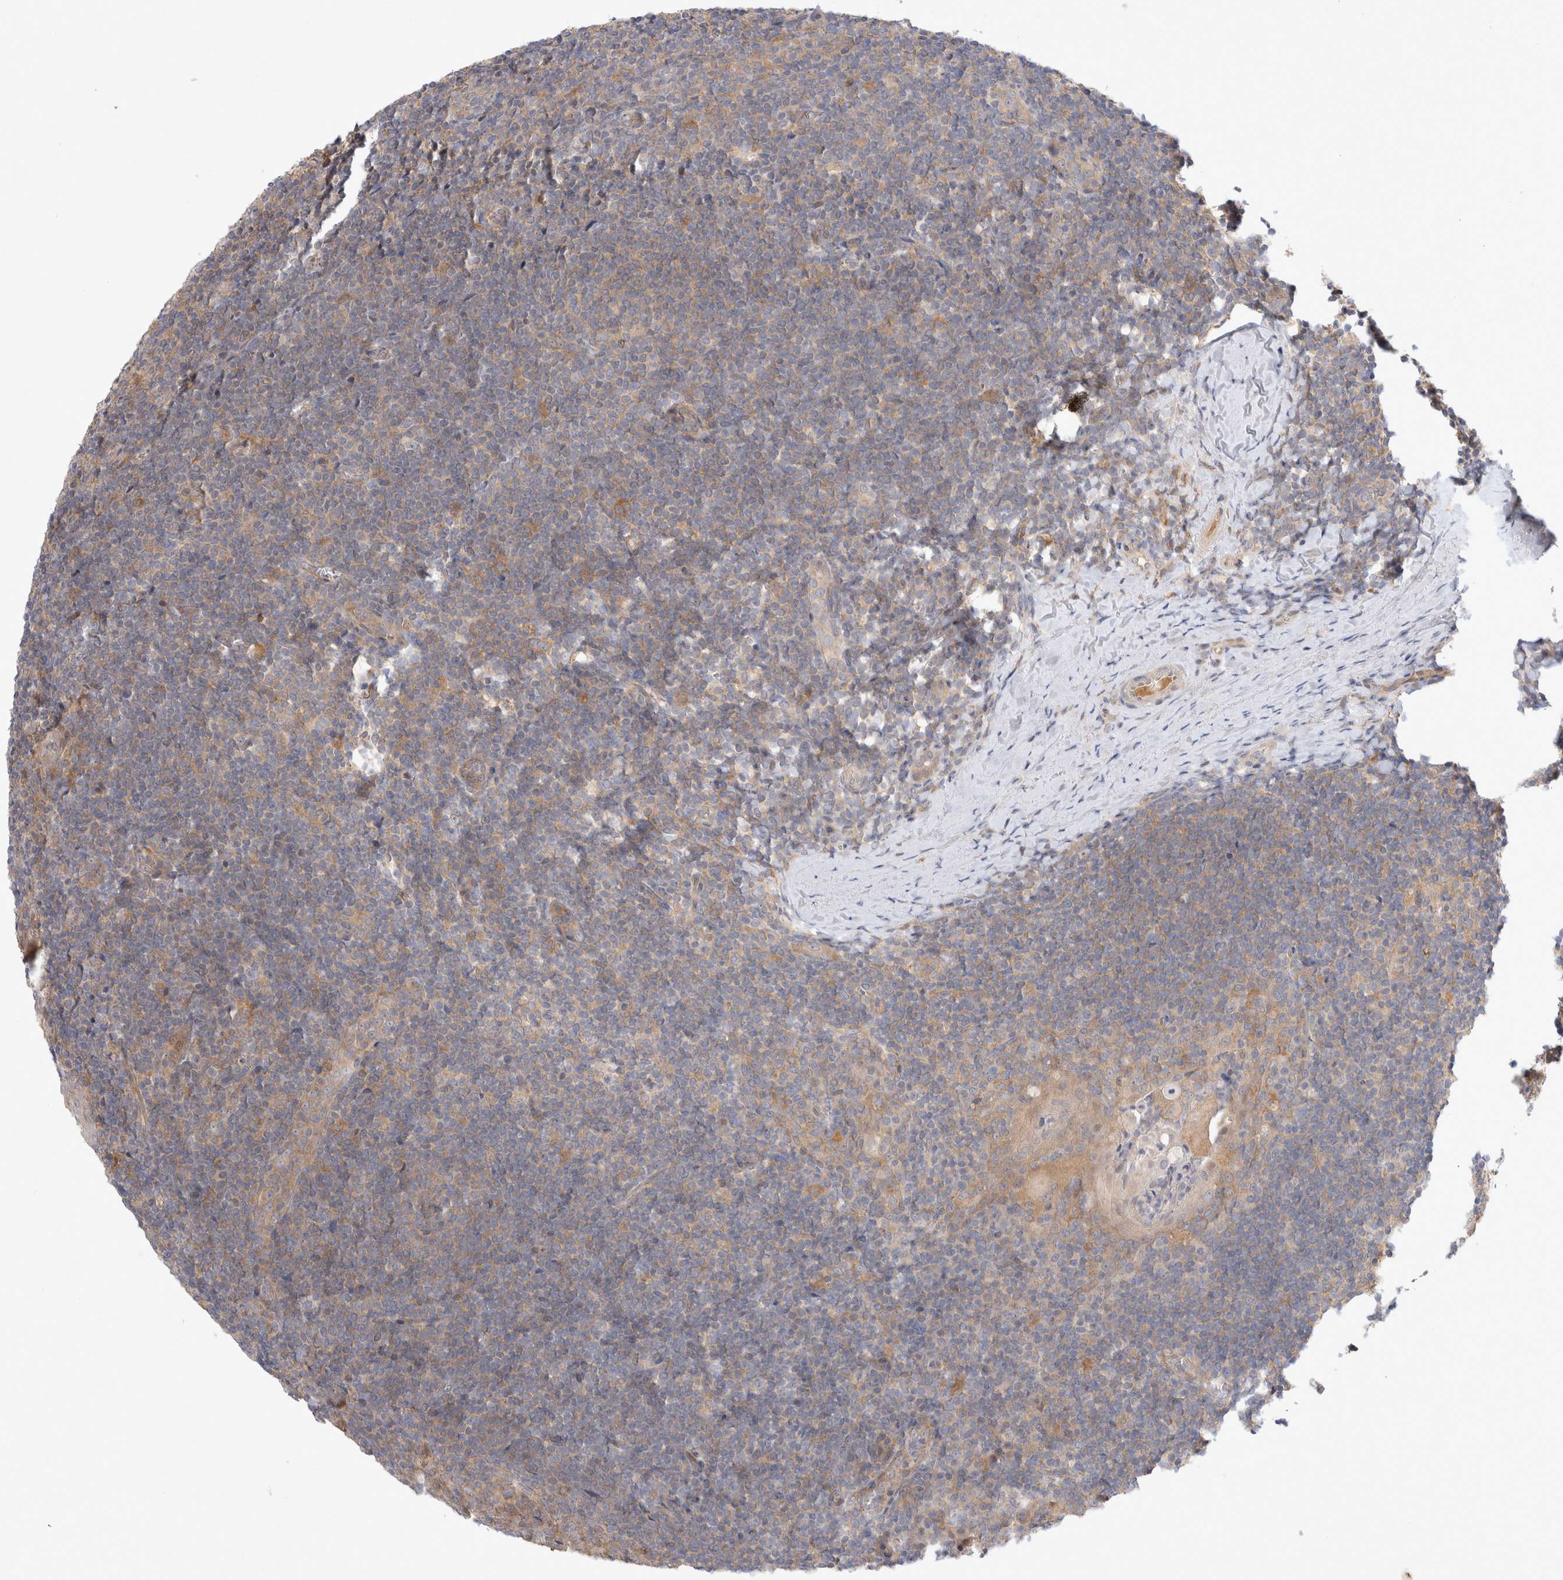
{"staining": {"intensity": "weak", "quantity": ">75%", "location": "cytoplasmic/membranous"}, "tissue": "tonsil", "cell_type": "Germinal center cells", "image_type": "normal", "snomed": [{"axis": "morphology", "description": "Normal tissue, NOS"}, {"axis": "topography", "description": "Tonsil"}], "caption": "Unremarkable tonsil was stained to show a protein in brown. There is low levels of weak cytoplasmic/membranous expression in about >75% of germinal center cells.", "gene": "HTT", "patient": {"sex": "male", "age": 37}}